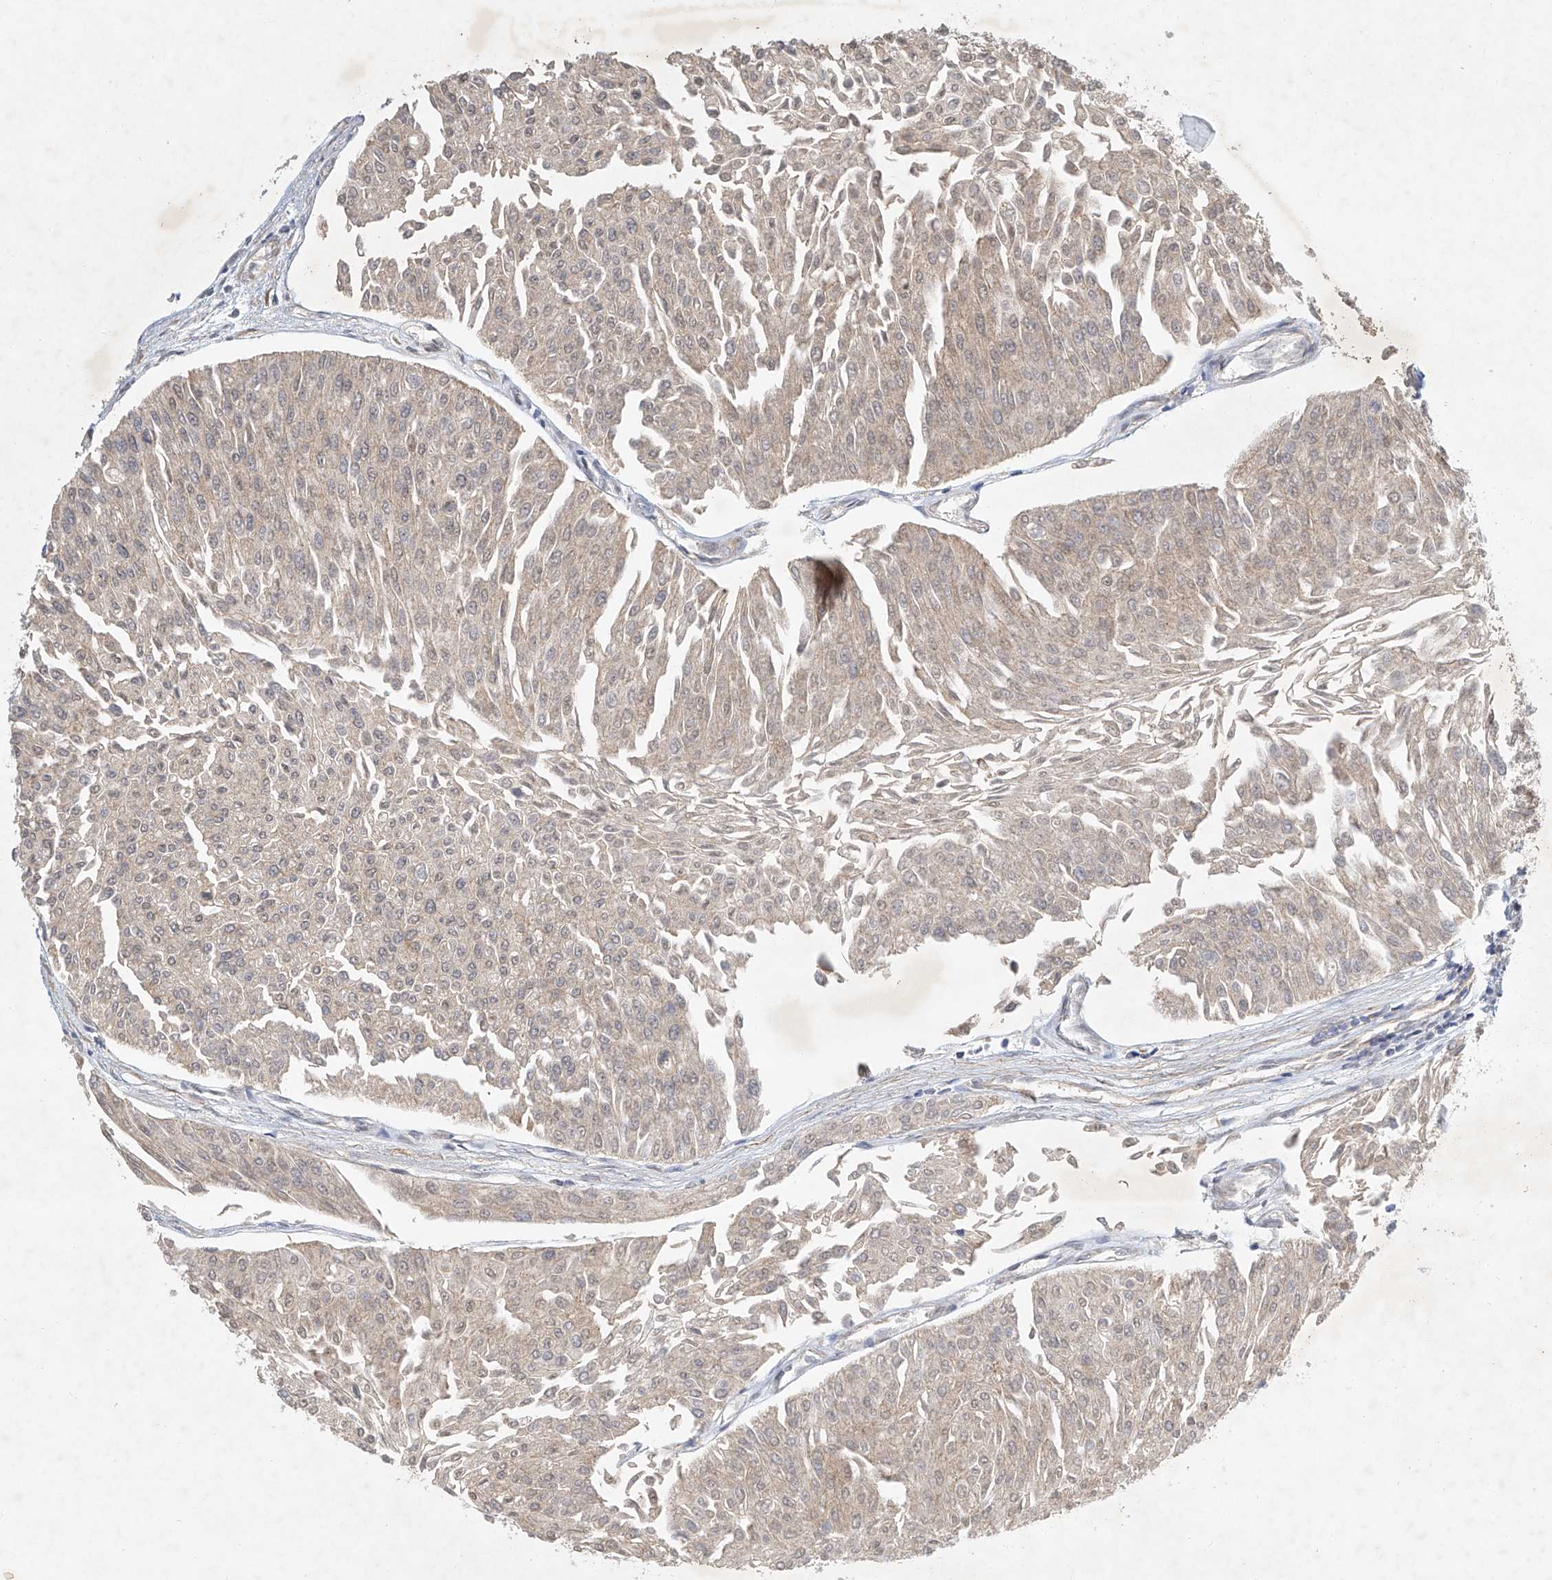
{"staining": {"intensity": "negative", "quantity": "none", "location": "none"}, "tissue": "urothelial cancer", "cell_type": "Tumor cells", "image_type": "cancer", "snomed": [{"axis": "morphology", "description": "Urothelial carcinoma, Low grade"}, {"axis": "topography", "description": "Urinary bladder"}], "caption": "A high-resolution image shows IHC staining of urothelial carcinoma (low-grade), which exhibits no significant staining in tumor cells.", "gene": "CARMIL1", "patient": {"sex": "male", "age": 67}}